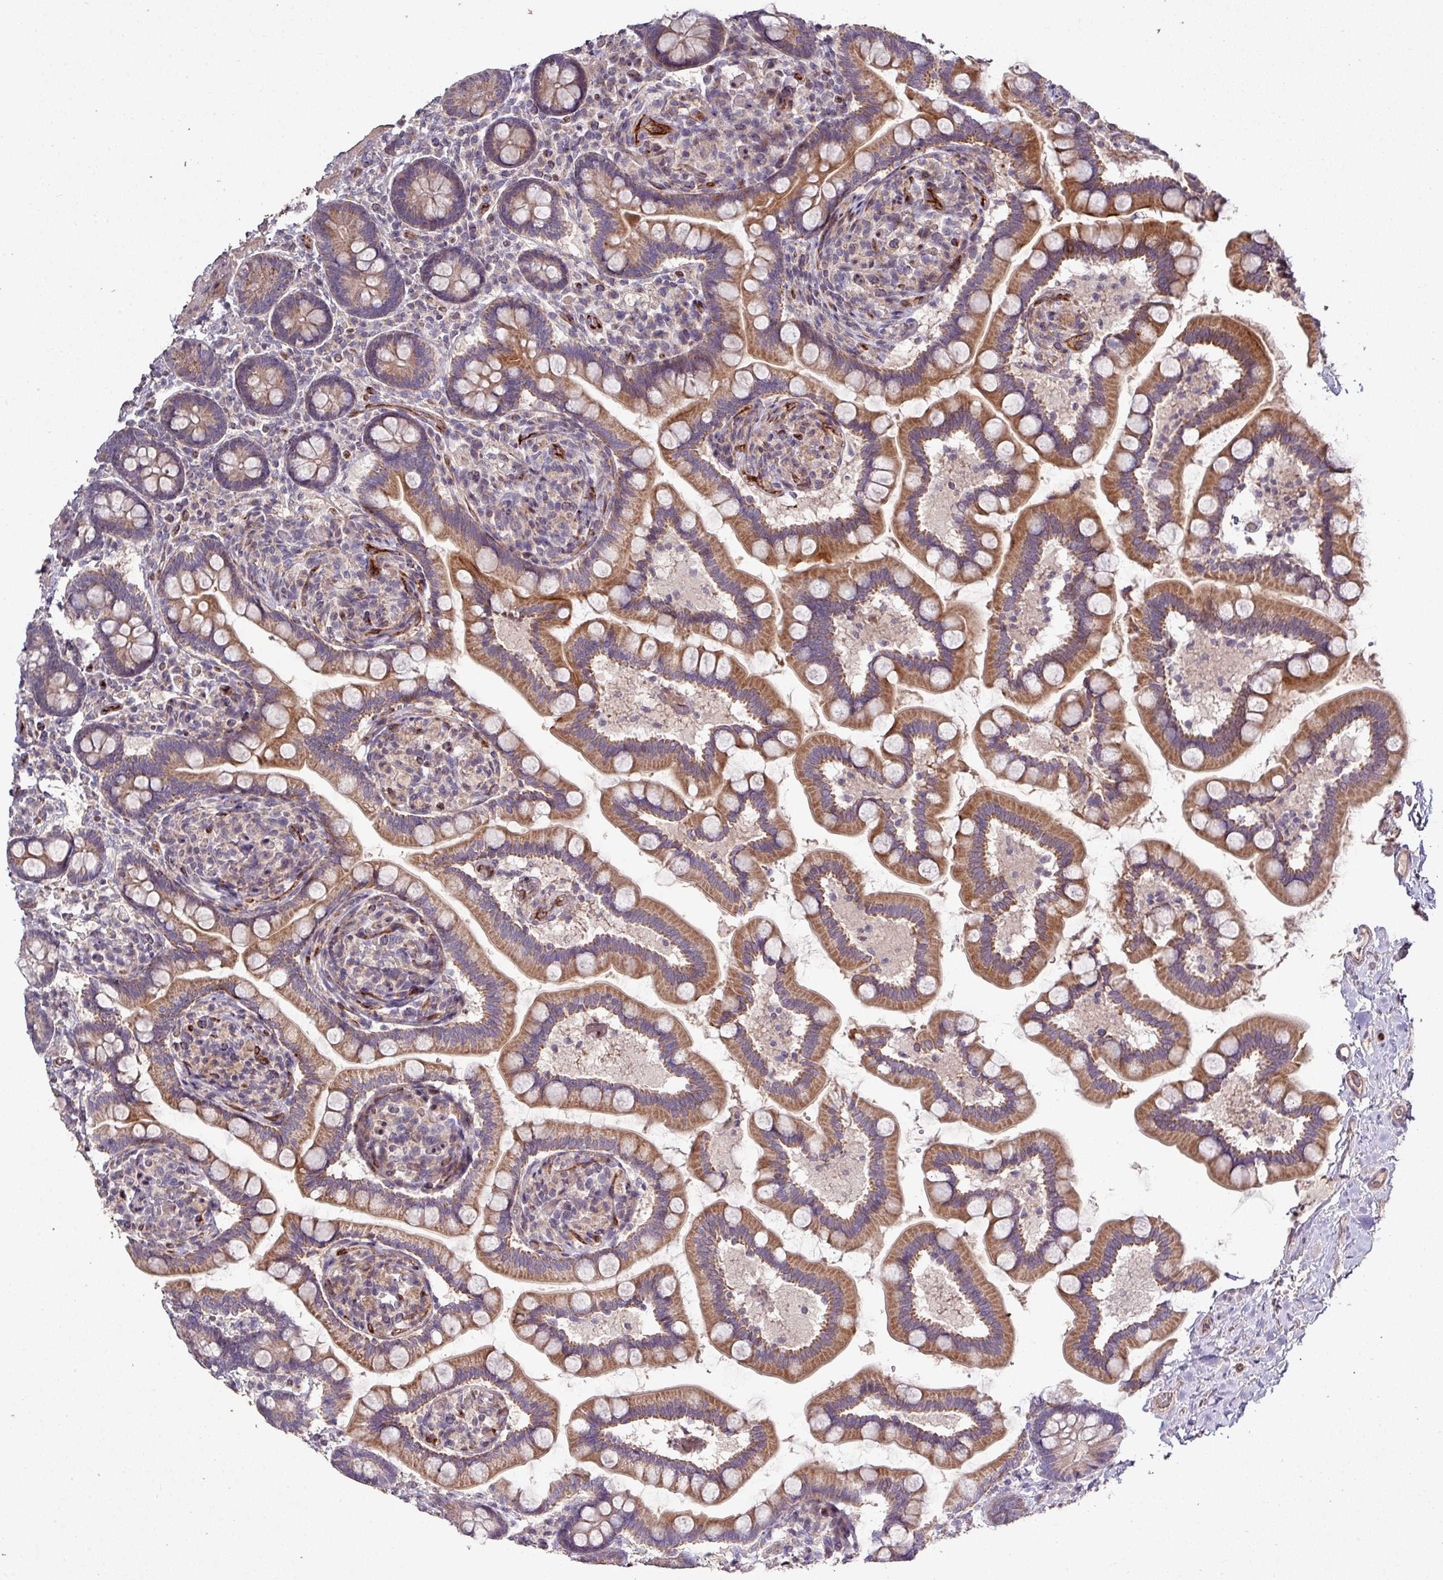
{"staining": {"intensity": "strong", "quantity": ">75%", "location": "cytoplasmic/membranous"}, "tissue": "small intestine", "cell_type": "Glandular cells", "image_type": "normal", "snomed": [{"axis": "morphology", "description": "Normal tissue, NOS"}, {"axis": "topography", "description": "Small intestine"}], "caption": "DAB immunohistochemical staining of benign small intestine shows strong cytoplasmic/membranous protein expression in about >75% of glandular cells. The protein of interest is shown in brown color, while the nuclei are stained blue.", "gene": "RPL23A", "patient": {"sex": "female", "age": 64}}